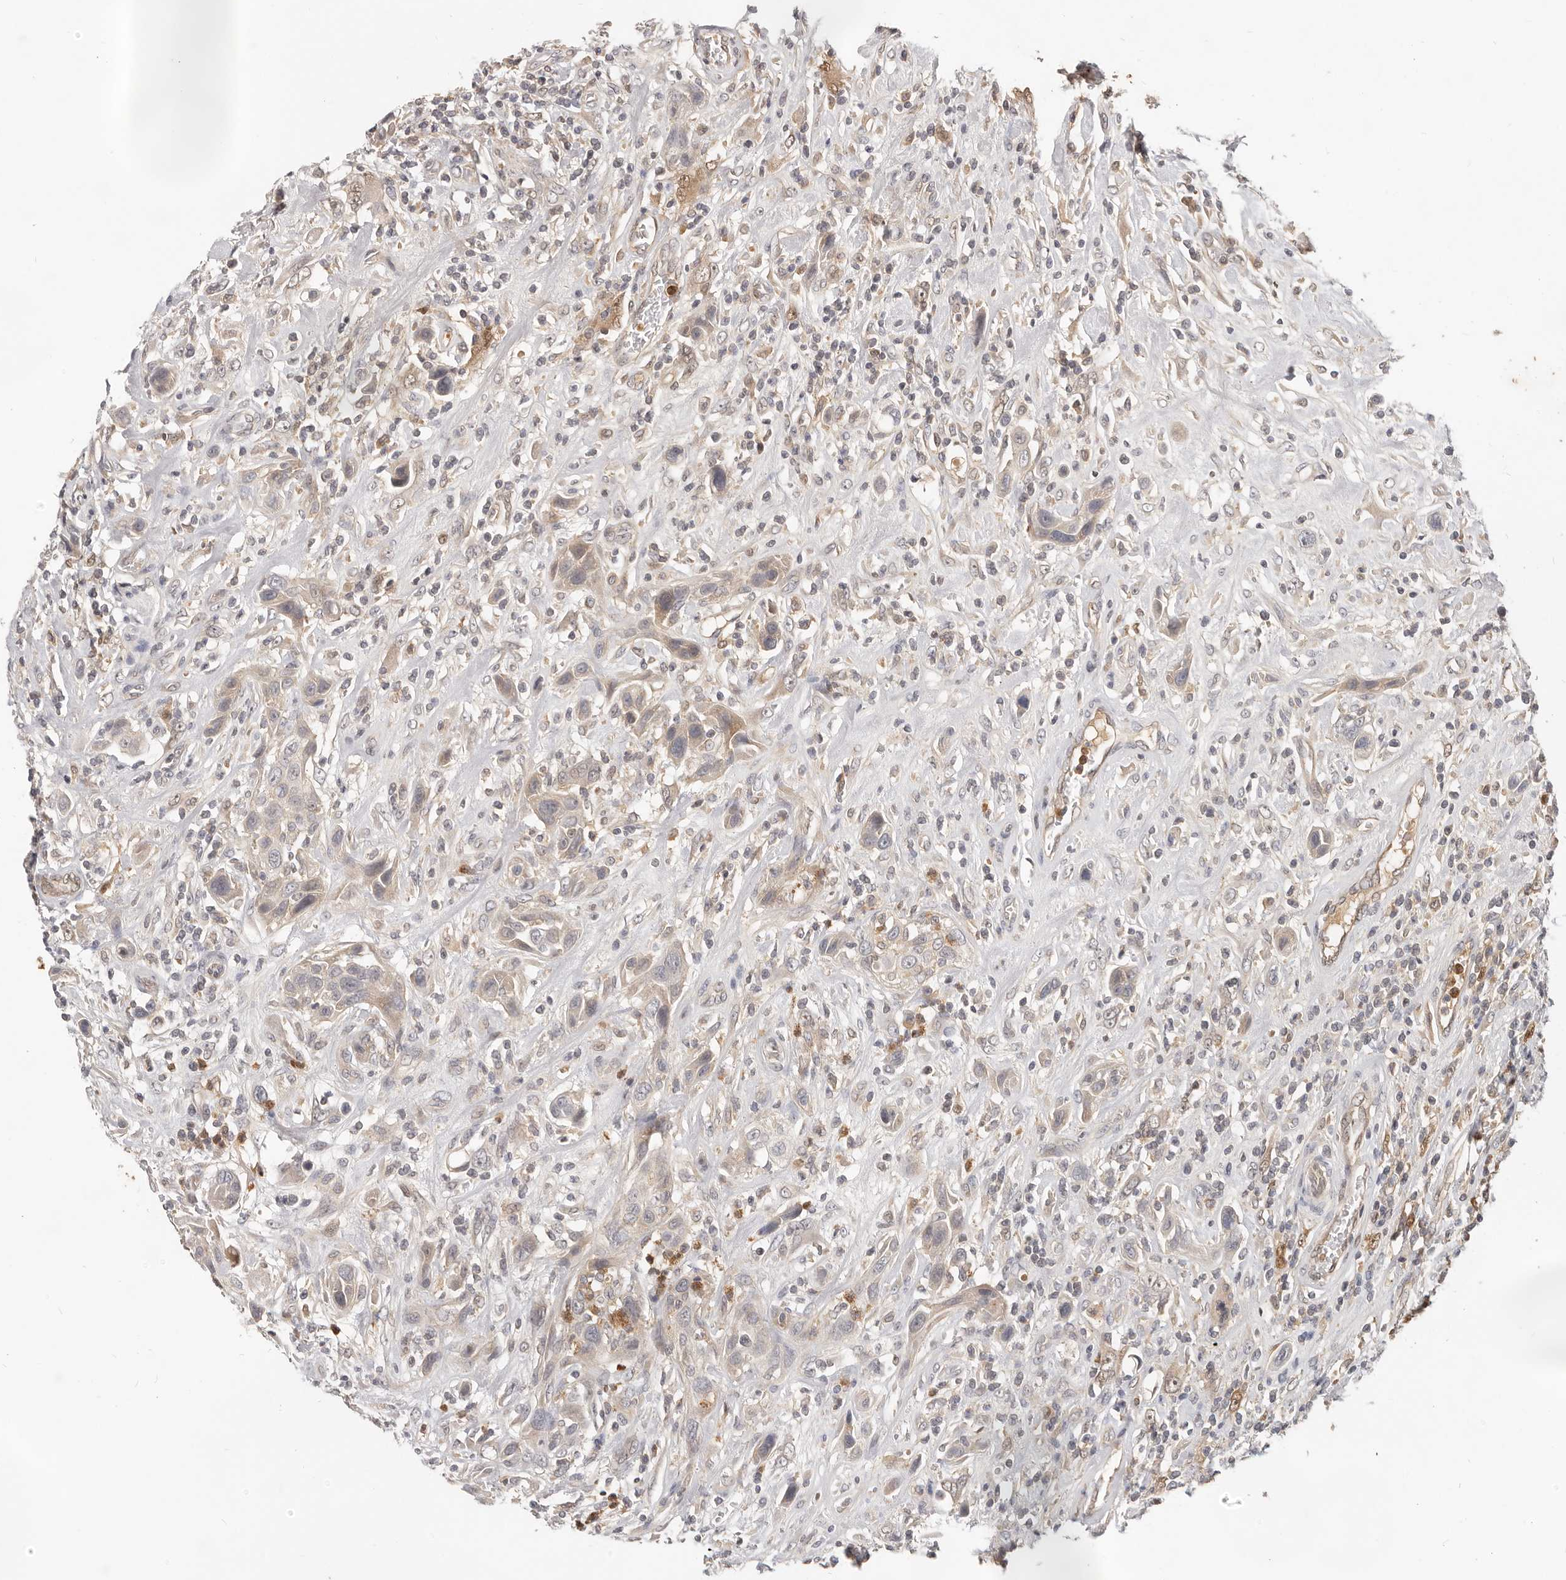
{"staining": {"intensity": "weak", "quantity": "25%-75%", "location": "cytoplasmic/membranous"}, "tissue": "urothelial cancer", "cell_type": "Tumor cells", "image_type": "cancer", "snomed": [{"axis": "morphology", "description": "Urothelial carcinoma, High grade"}, {"axis": "topography", "description": "Urinary bladder"}], "caption": "This micrograph reveals IHC staining of urothelial carcinoma (high-grade), with low weak cytoplasmic/membranous expression in approximately 25%-75% of tumor cells.", "gene": "USP49", "patient": {"sex": "male", "age": 50}}